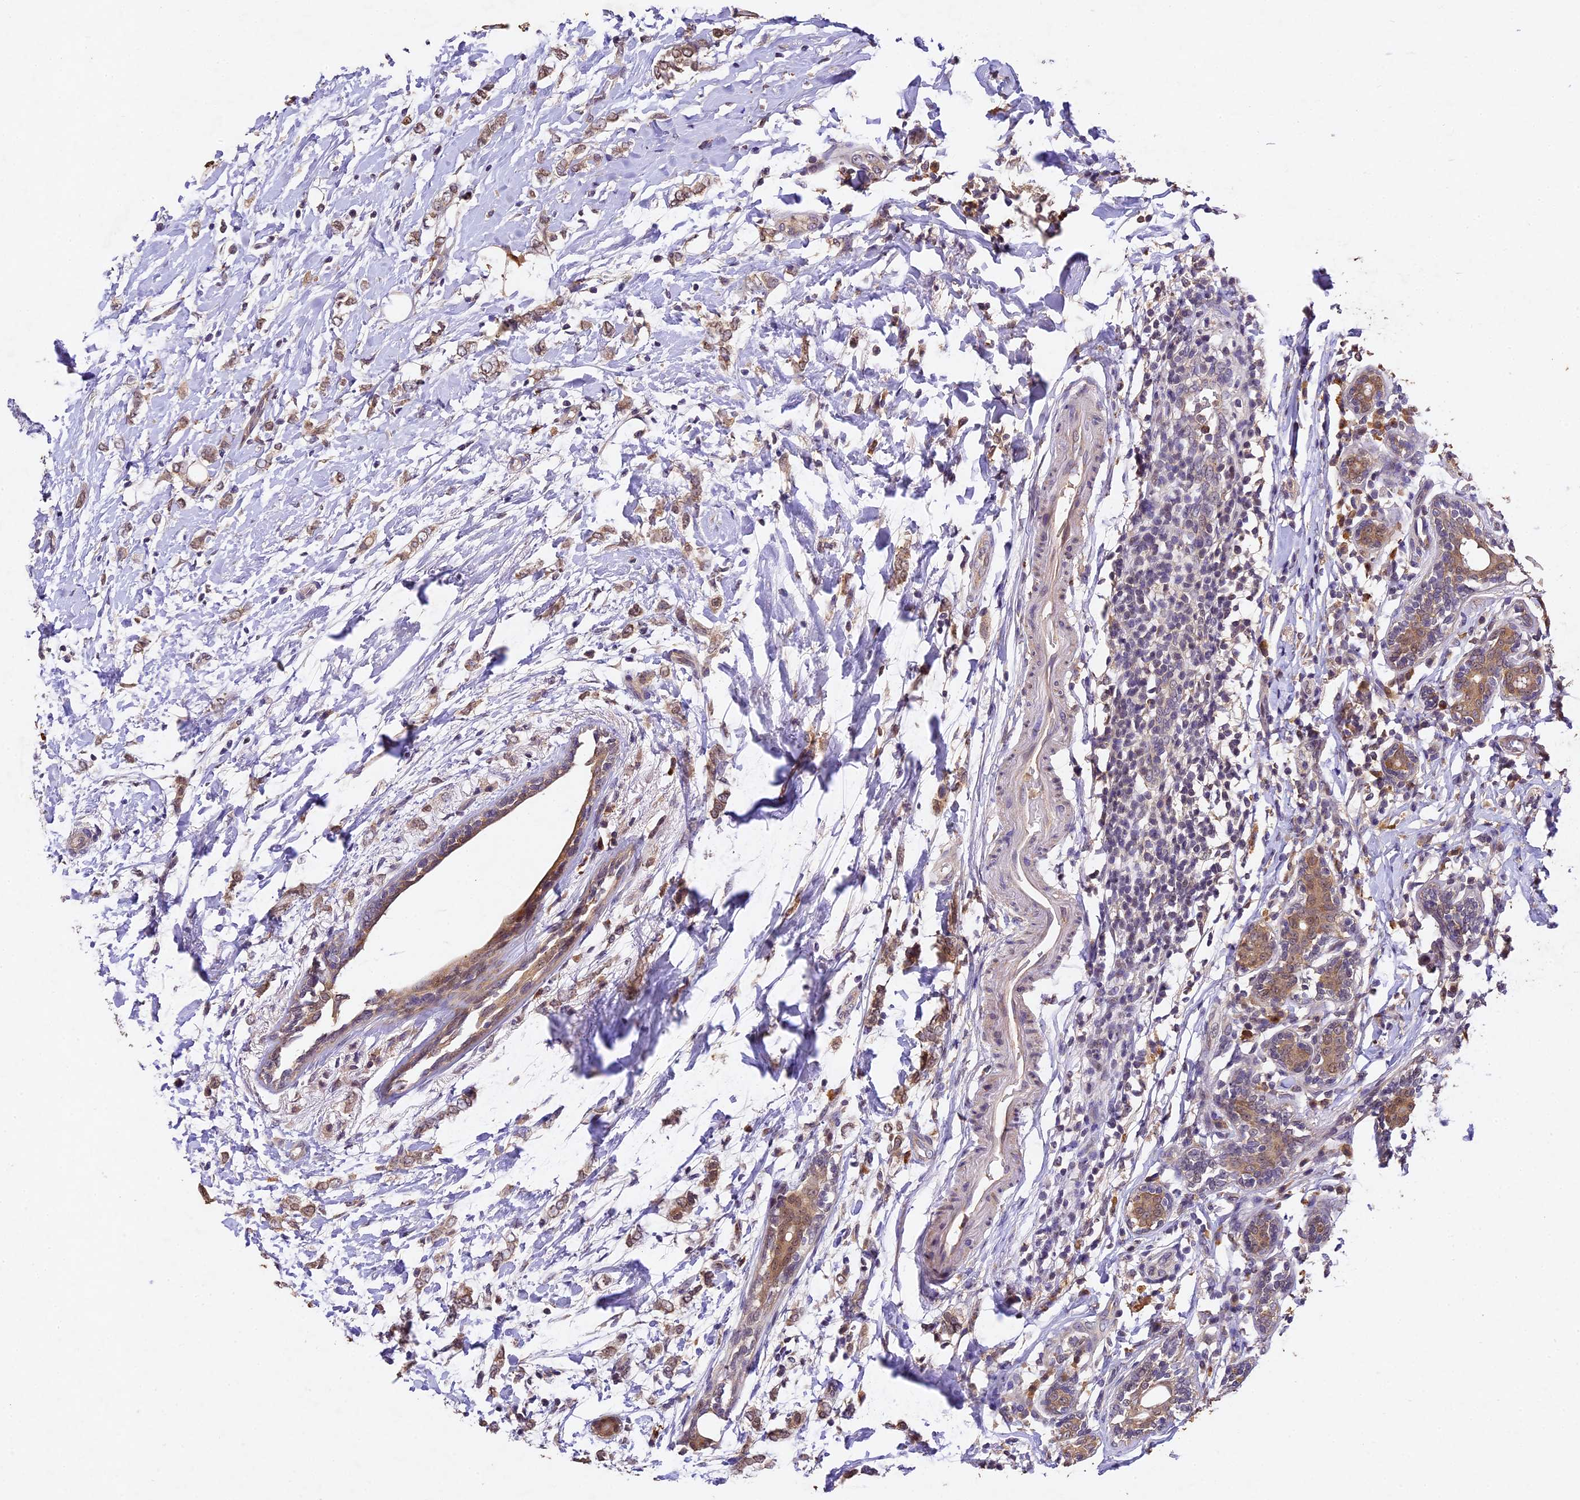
{"staining": {"intensity": "weak", "quantity": ">75%", "location": "cytoplasmic/membranous"}, "tissue": "breast cancer", "cell_type": "Tumor cells", "image_type": "cancer", "snomed": [{"axis": "morphology", "description": "Normal tissue, NOS"}, {"axis": "morphology", "description": "Lobular carcinoma"}, {"axis": "topography", "description": "Breast"}], "caption": "Breast cancer stained for a protein displays weak cytoplasmic/membranous positivity in tumor cells.", "gene": "TMEM39B", "patient": {"sex": "female", "age": 47}}